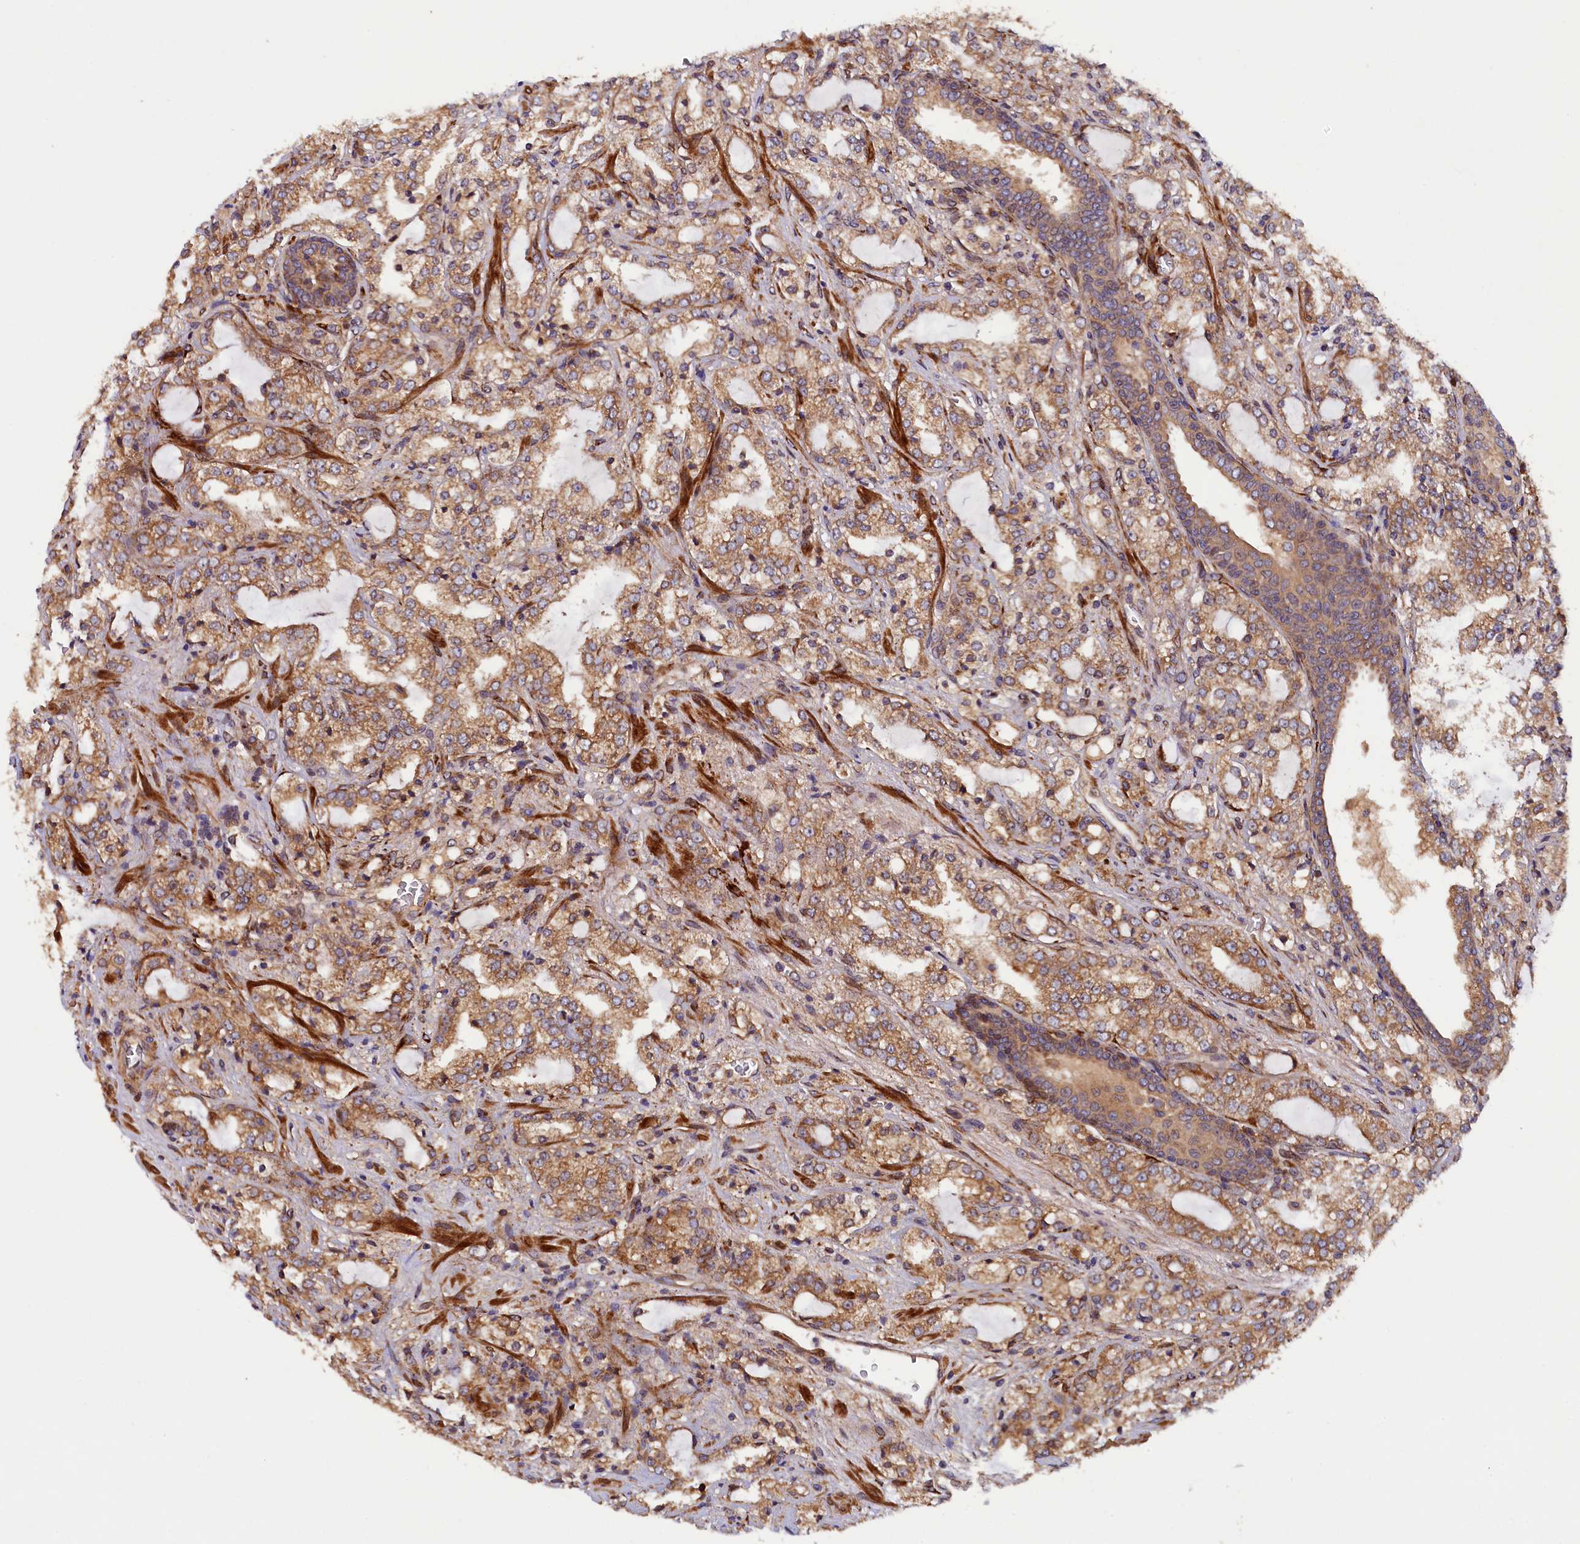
{"staining": {"intensity": "moderate", "quantity": ">75%", "location": "cytoplasmic/membranous"}, "tissue": "prostate cancer", "cell_type": "Tumor cells", "image_type": "cancer", "snomed": [{"axis": "morphology", "description": "Adenocarcinoma, High grade"}, {"axis": "topography", "description": "Prostate"}], "caption": "A brown stain shows moderate cytoplasmic/membranous expression of a protein in prostate high-grade adenocarcinoma tumor cells. (brown staining indicates protein expression, while blue staining denotes nuclei).", "gene": "ARRDC4", "patient": {"sex": "male", "age": 64}}